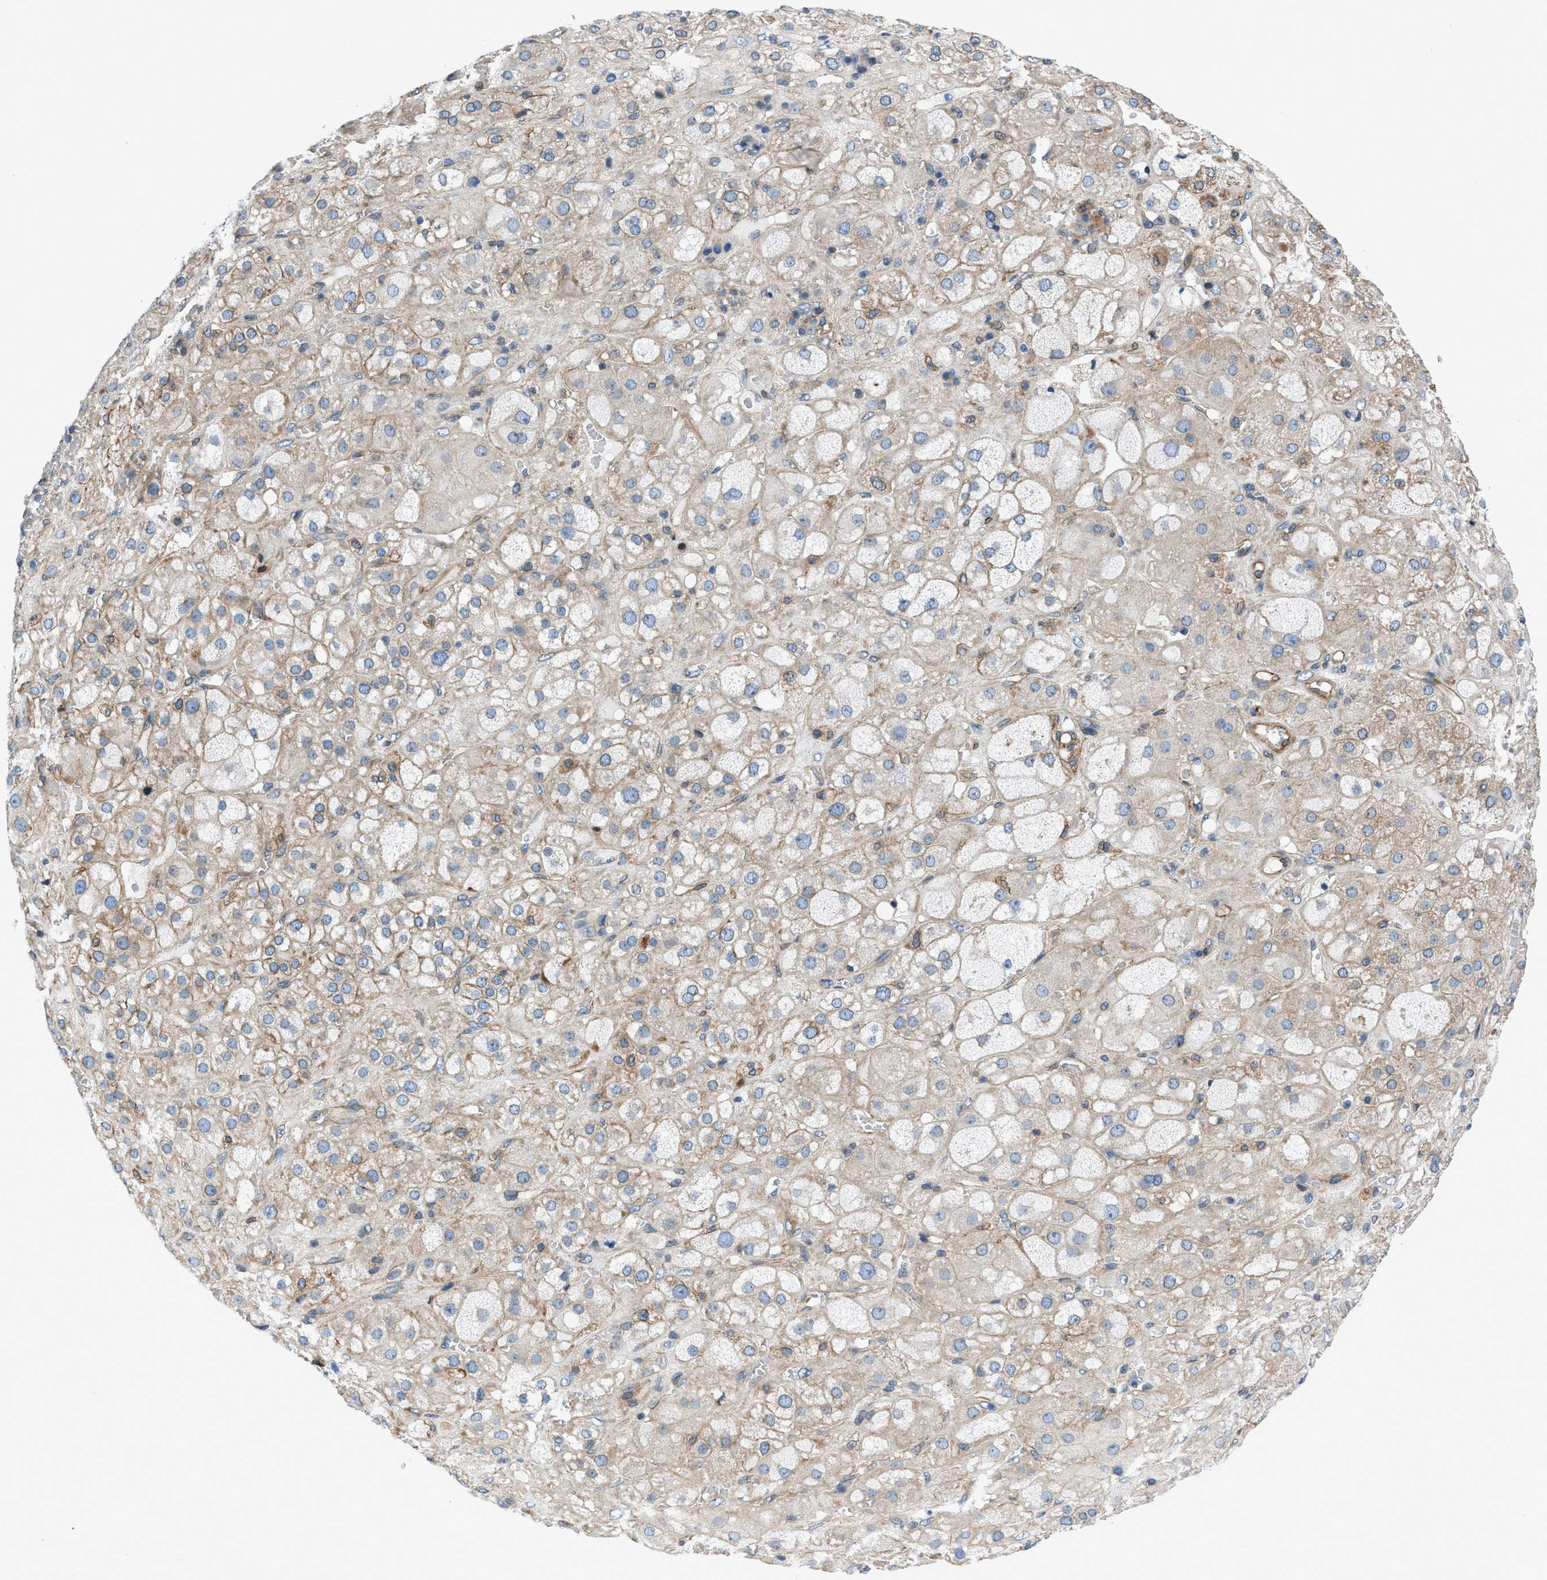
{"staining": {"intensity": "weak", "quantity": ">75%", "location": "cytoplasmic/membranous"}, "tissue": "adrenal gland", "cell_type": "Glandular cells", "image_type": "normal", "snomed": [{"axis": "morphology", "description": "Normal tissue, NOS"}, {"axis": "topography", "description": "Adrenal gland"}], "caption": "Protein analysis of benign adrenal gland displays weak cytoplasmic/membranous staining in about >75% of glandular cells. (brown staining indicates protein expression, while blue staining denotes nuclei).", "gene": "DMAC1", "patient": {"sex": "female", "age": 47}}